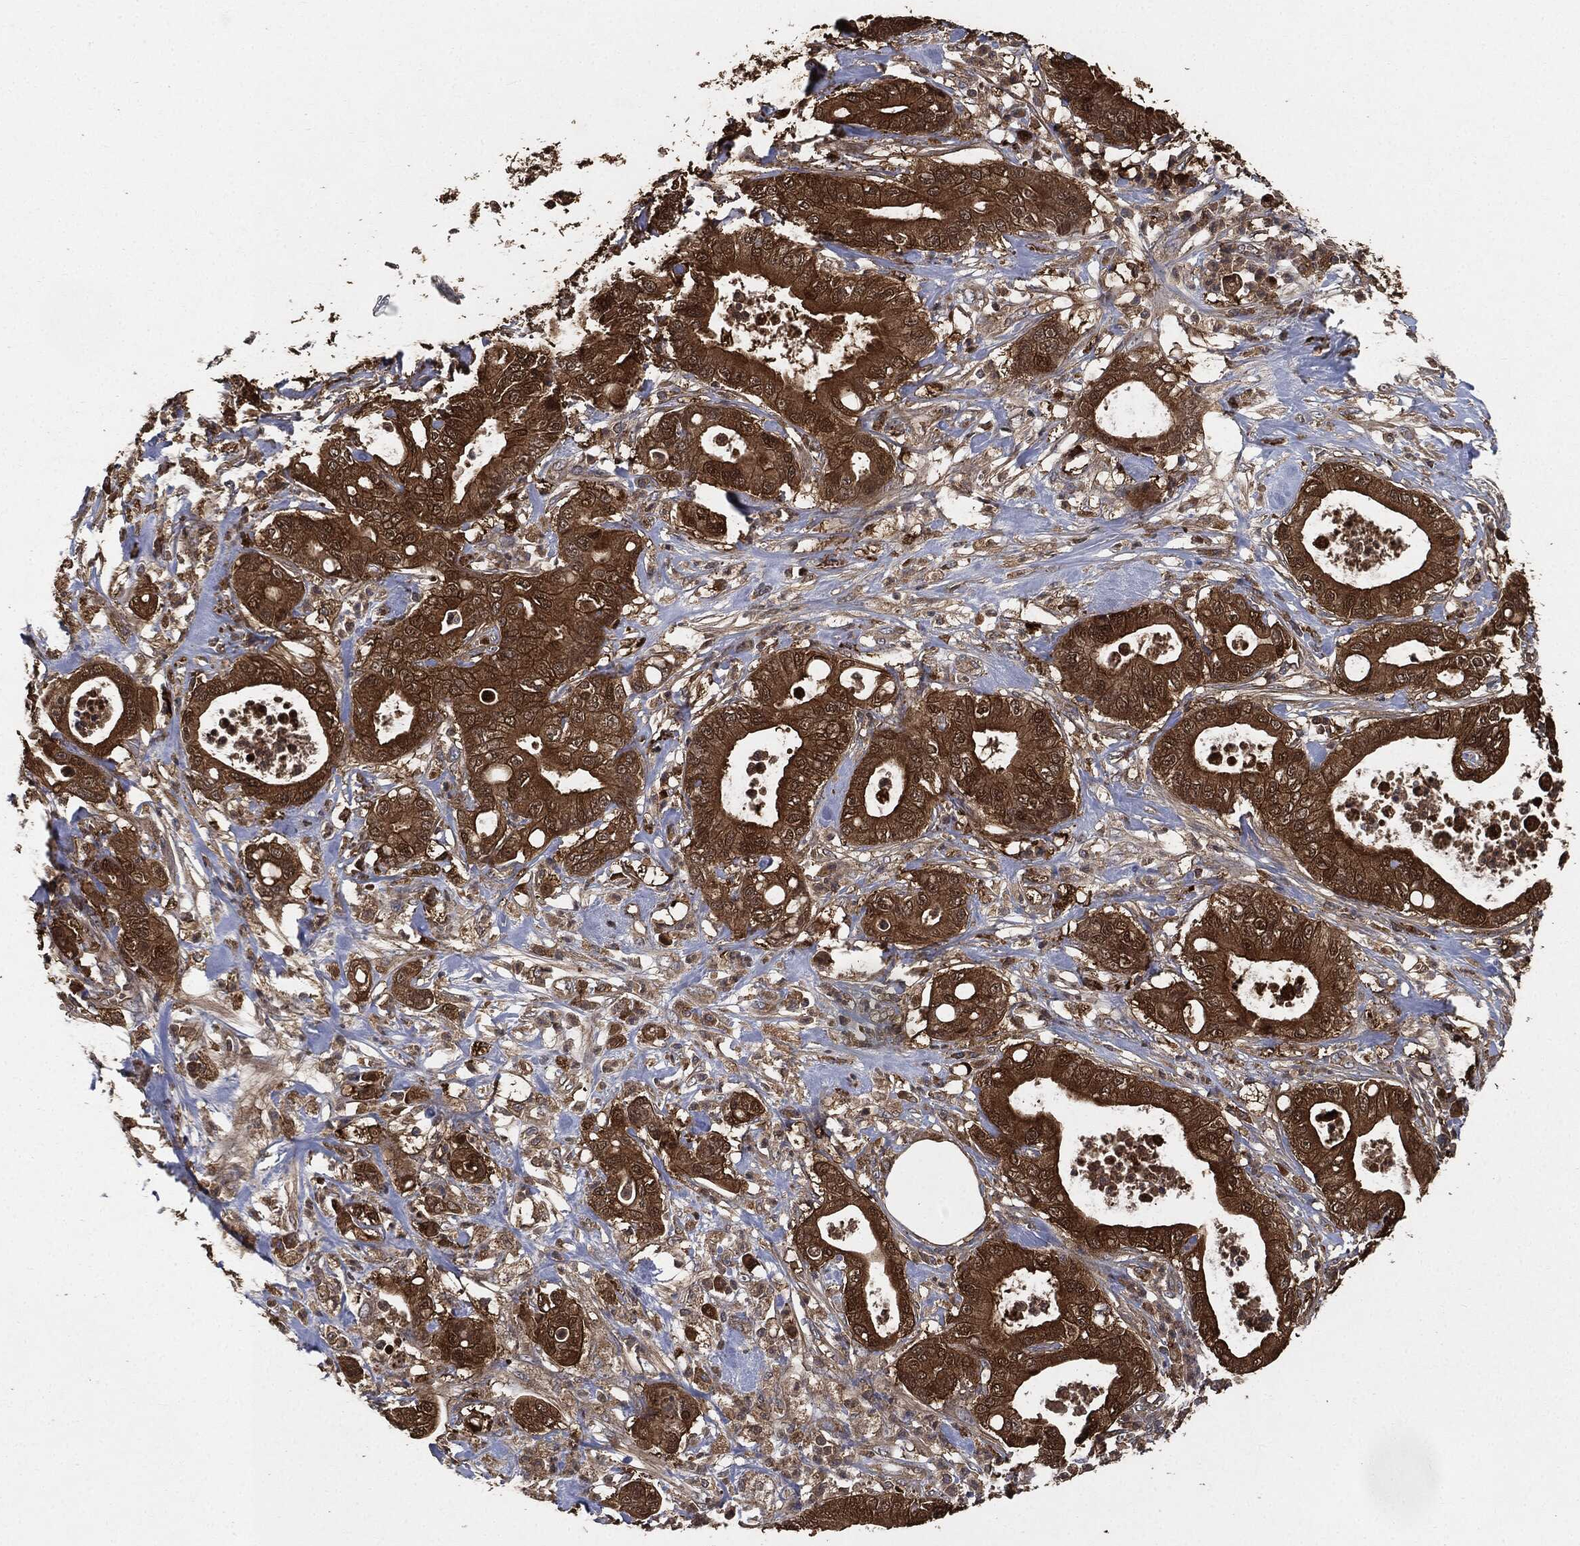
{"staining": {"intensity": "strong", "quantity": ">75%", "location": "cytoplasmic/membranous"}, "tissue": "pancreatic cancer", "cell_type": "Tumor cells", "image_type": "cancer", "snomed": [{"axis": "morphology", "description": "Adenocarcinoma, NOS"}, {"axis": "topography", "description": "Pancreas"}], "caption": "Approximately >75% of tumor cells in human adenocarcinoma (pancreatic) reveal strong cytoplasmic/membranous protein expression as visualized by brown immunohistochemical staining.", "gene": "BRAF", "patient": {"sex": "male", "age": 71}}